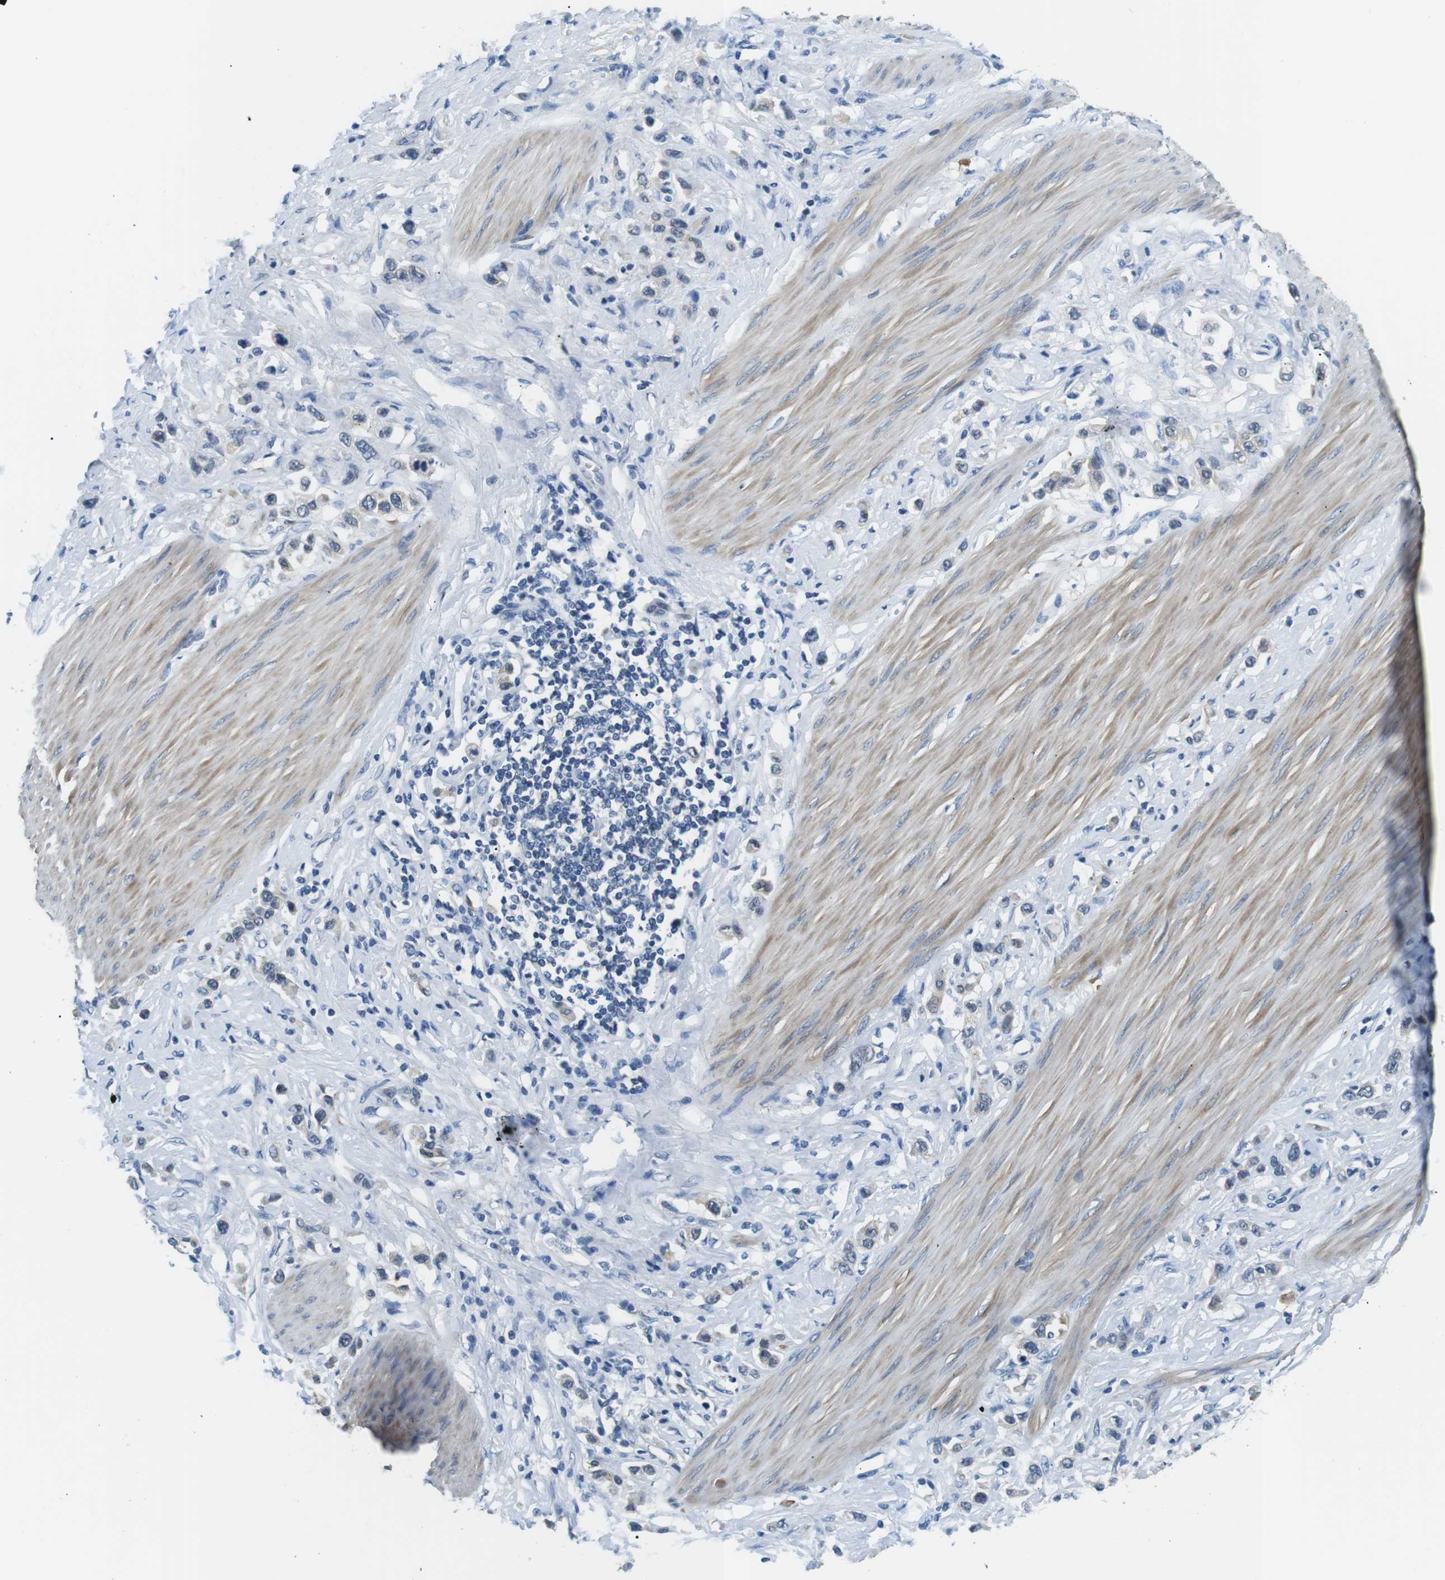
{"staining": {"intensity": "weak", "quantity": "<25%", "location": "cytoplasmic/membranous"}, "tissue": "stomach cancer", "cell_type": "Tumor cells", "image_type": "cancer", "snomed": [{"axis": "morphology", "description": "Adenocarcinoma, NOS"}, {"axis": "topography", "description": "Stomach"}], "caption": "Stomach adenocarcinoma was stained to show a protein in brown. There is no significant positivity in tumor cells.", "gene": "WSCD1", "patient": {"sex": "female", "age": 65}}